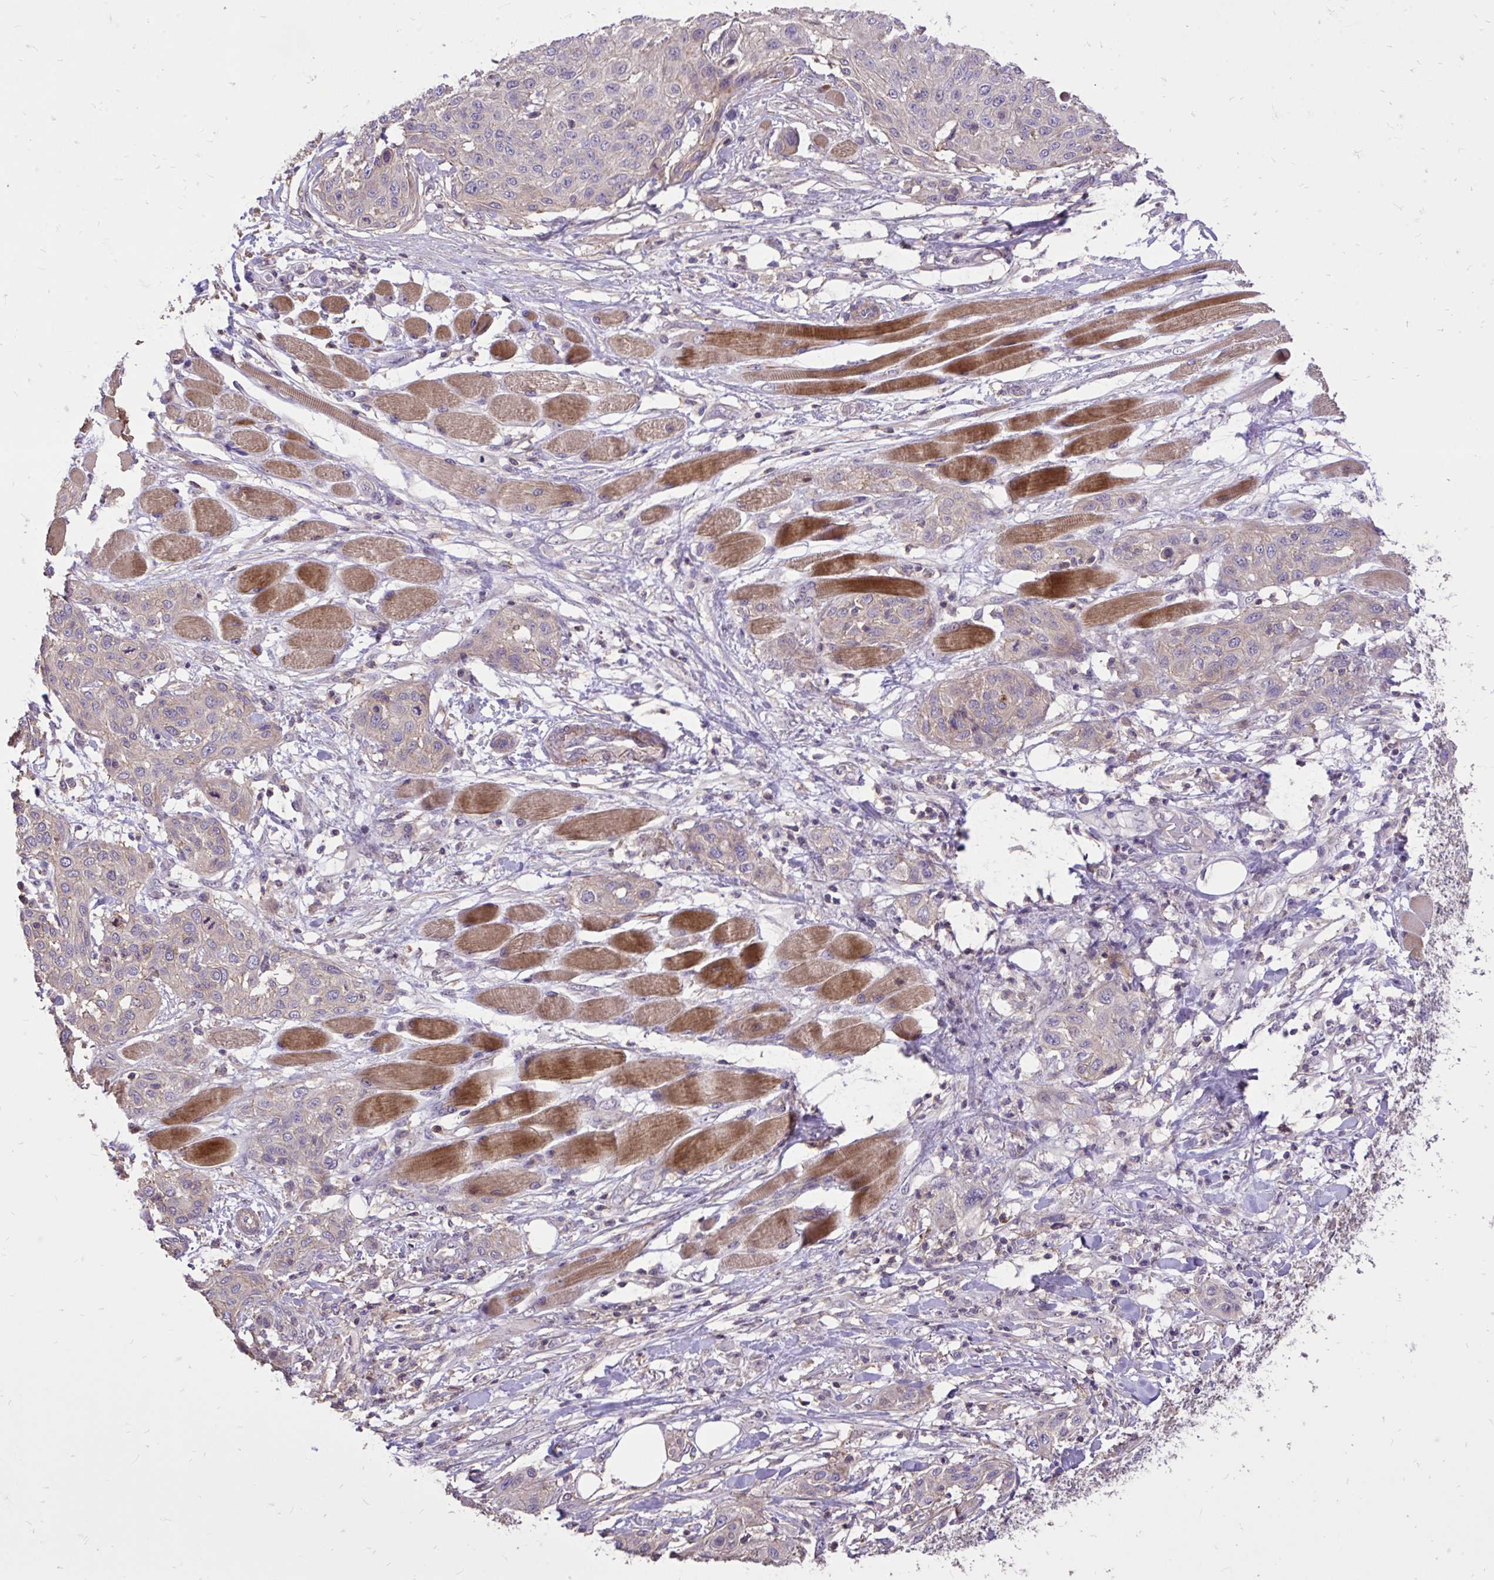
{"staining": {"intensity": "negative", "quantity": "none", "location": "none"}, "tissue": "skin cancer", "cell_type": "Tumor cells", "image_type": "cancer", "snomed": [{"axis": "morphology", "description": "Squamous cell carcinoma, NOS"}, {"axis": "topography", "description": "Skin"}], "caption": "There is no significant positivity in tumor cells of squamous cell carcinoma (skin).", "gene": "IGFL2", "patient": {"sex": "female", "age": 87}}